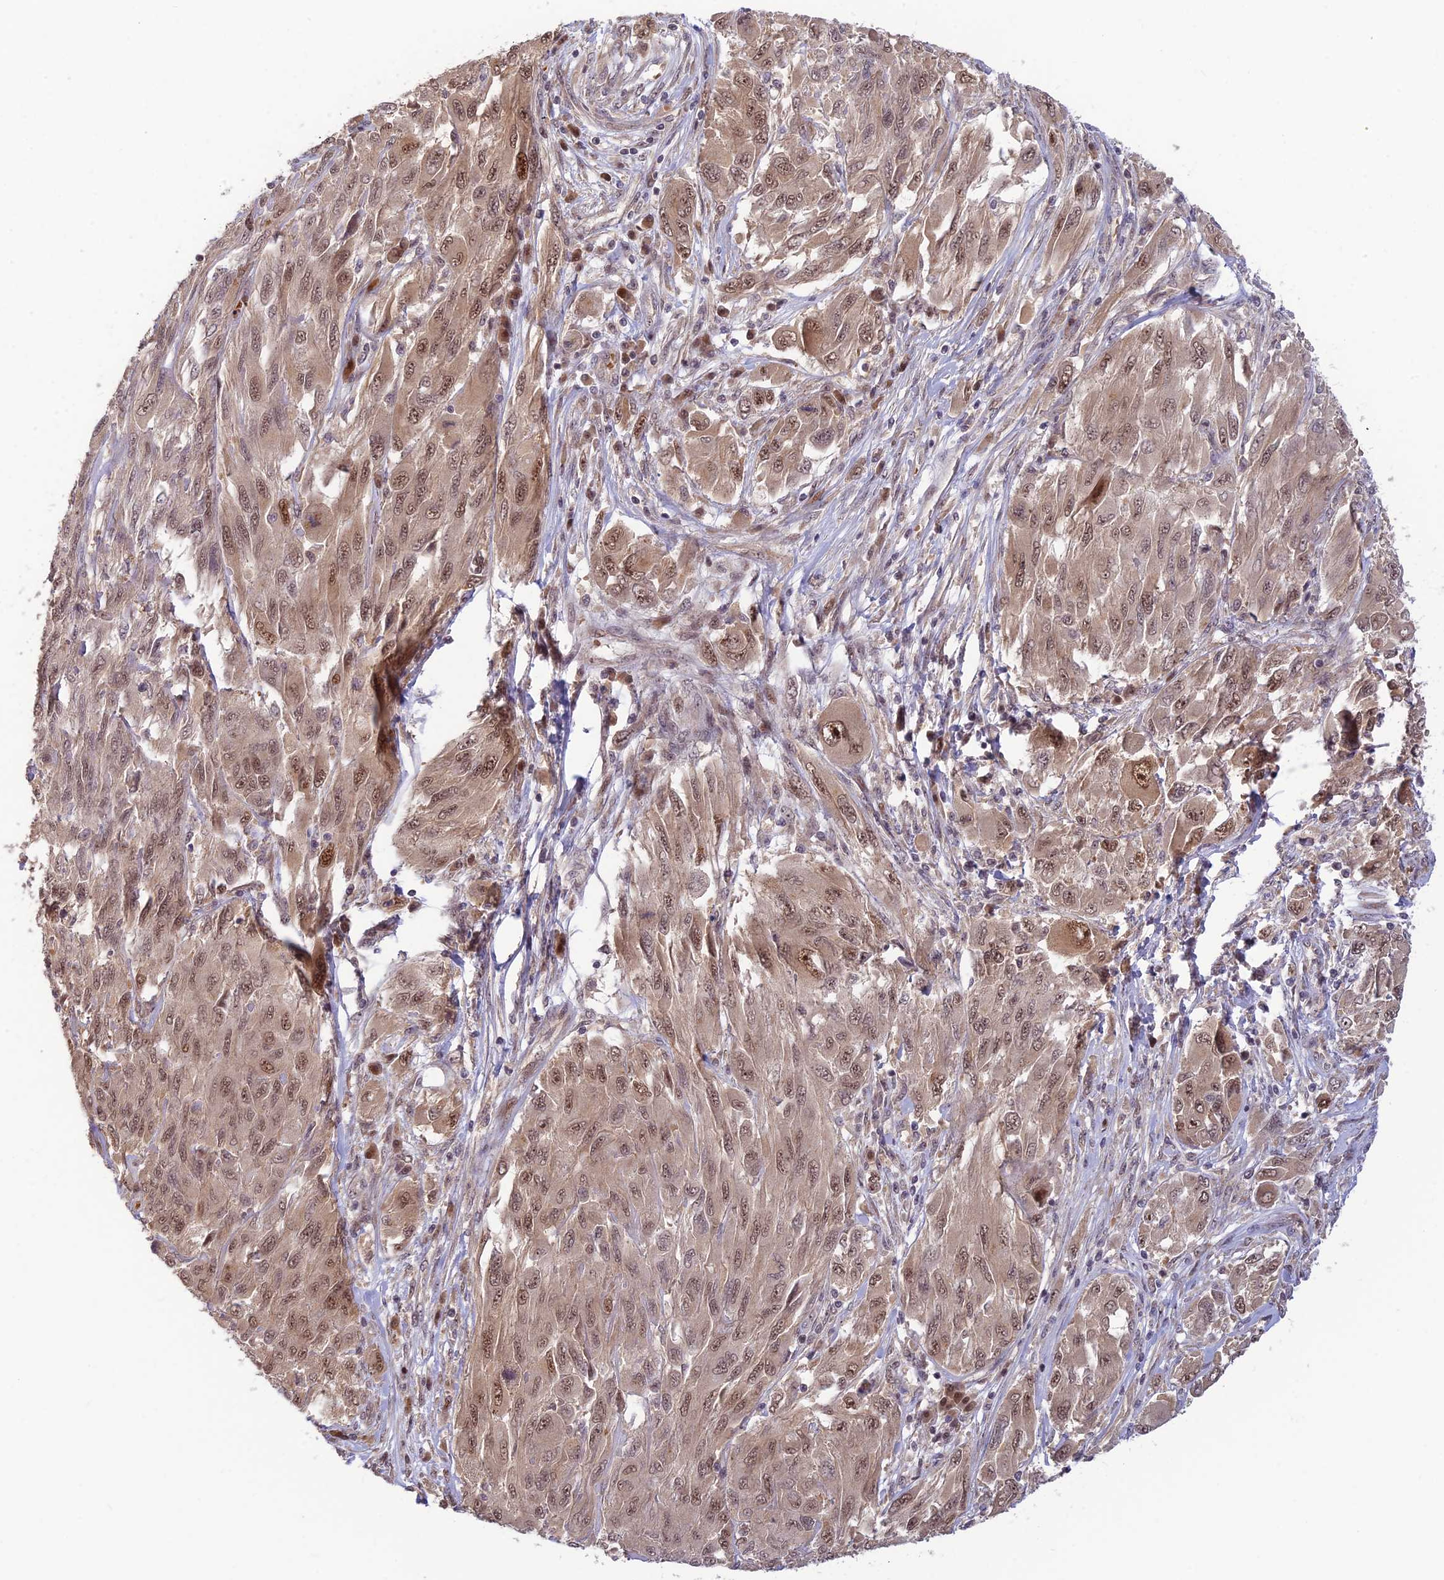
{"staining": {"intensity": "moderate", "quantity": ">75%", "location": "nuclear"}, "tissue": "melanoma", "cell_type": "Tumor cells", "image_type": "cancer", "snomed": [{"axis": "morphology", "description": "Malignant melanoma, NOS"}, {"axis": "topography", "description": "Skin"}], "caption": "Malignant melanoma stained with immunohistochemistry reveals moderate nuclear positivity in approximately >75% of tumor cells.", "gene": "ASPDH", "patient": {"sex": "female", "age": 91}}